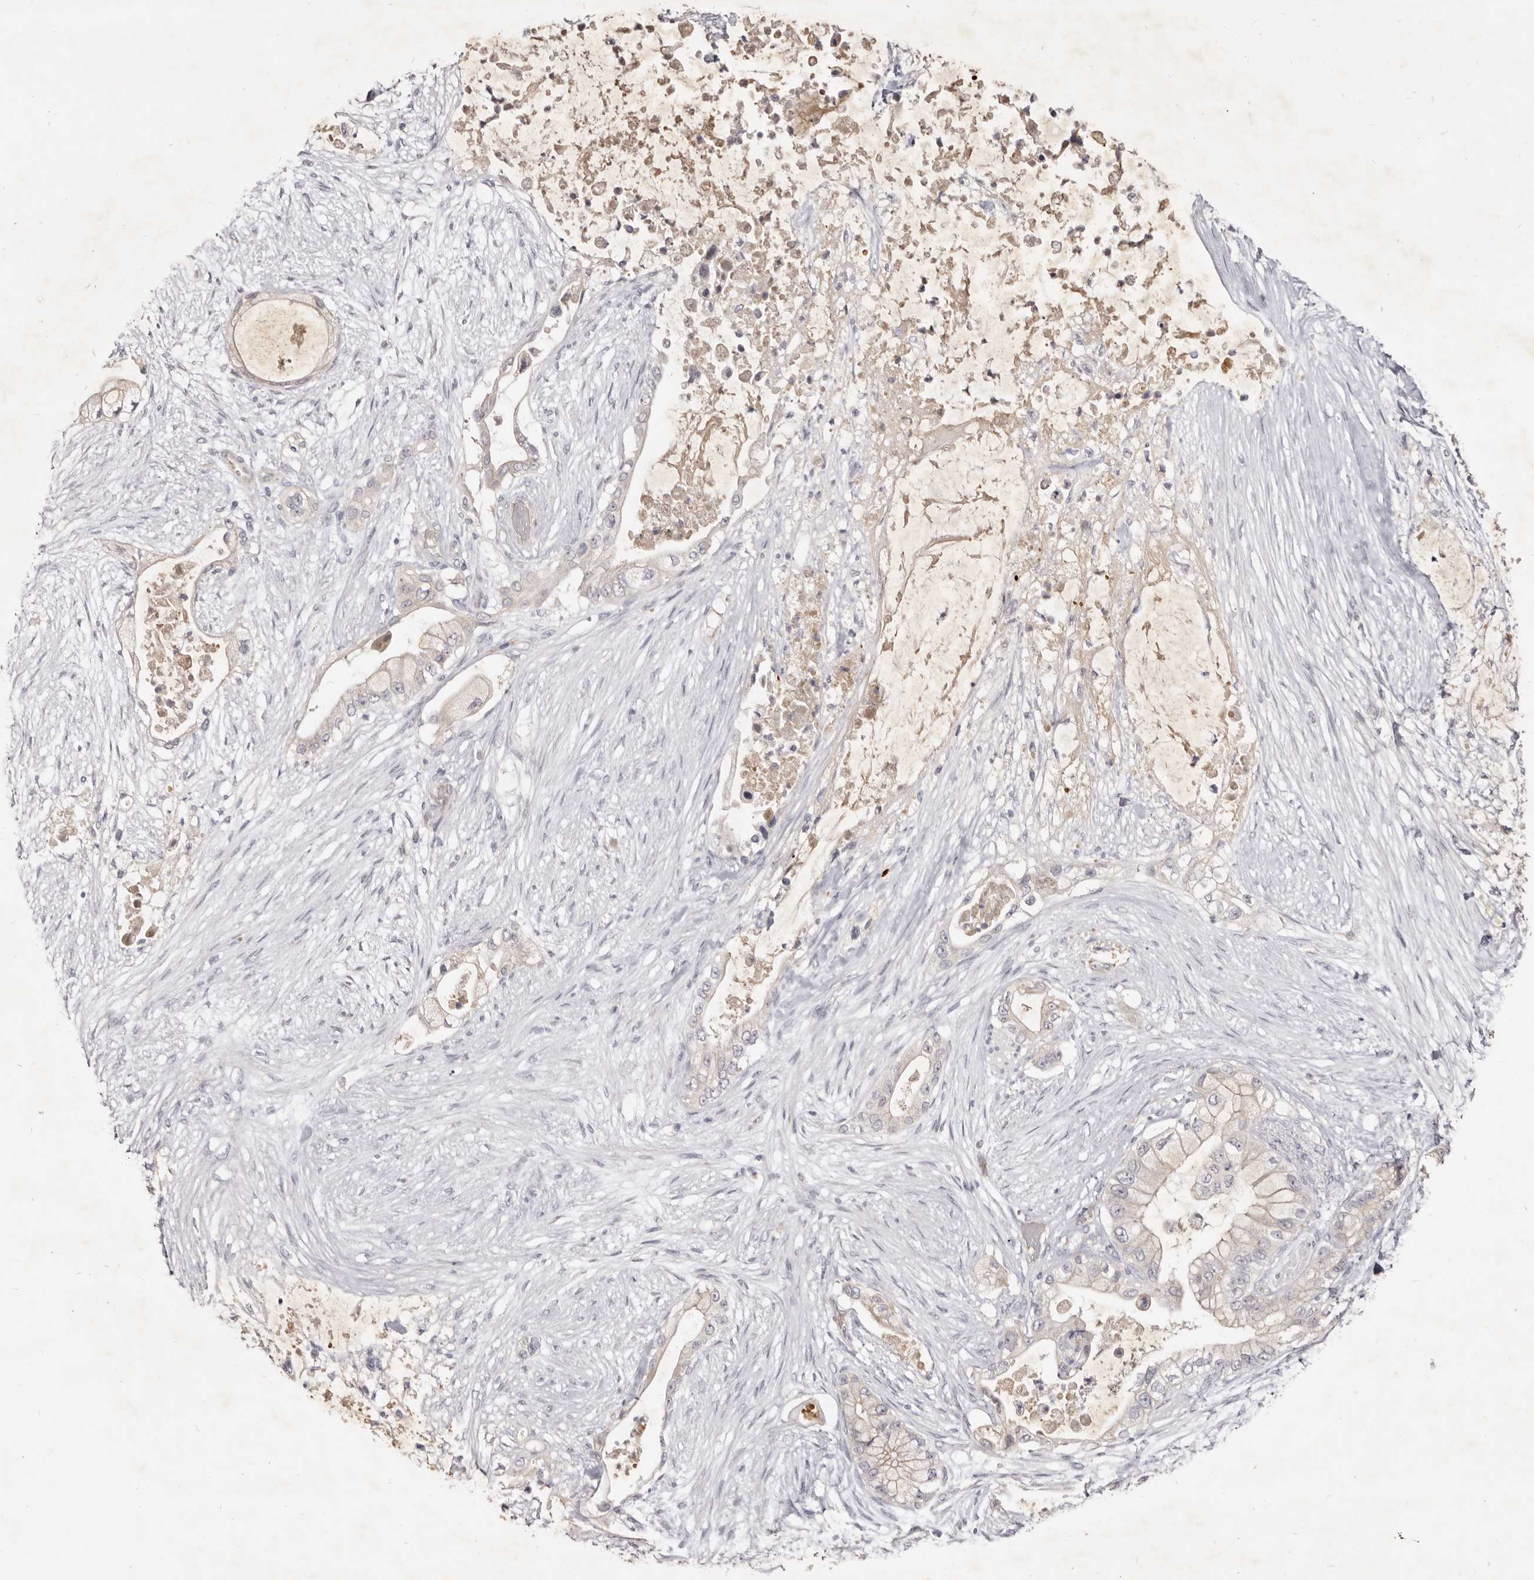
{"staining": {"intensity": "negative", "quantity": "none", "location": "none"}, "tissue": "pancreatic cancer", "cell_type": "Tumor cells", "image_type": "cancer", "snomed": [{"axis": "morphology", "description": "Adenocarcinoma, NOS"}, {"axis": "topography", "description": "Pancreas"}], "caption": "Immunohistochemical staining of pancreatic cancer (adenocarcinoma) demonstrates no significant expression in tumor cells.", "gene": "KIF2B", "patient": {"sex": "male", "age": 53}}